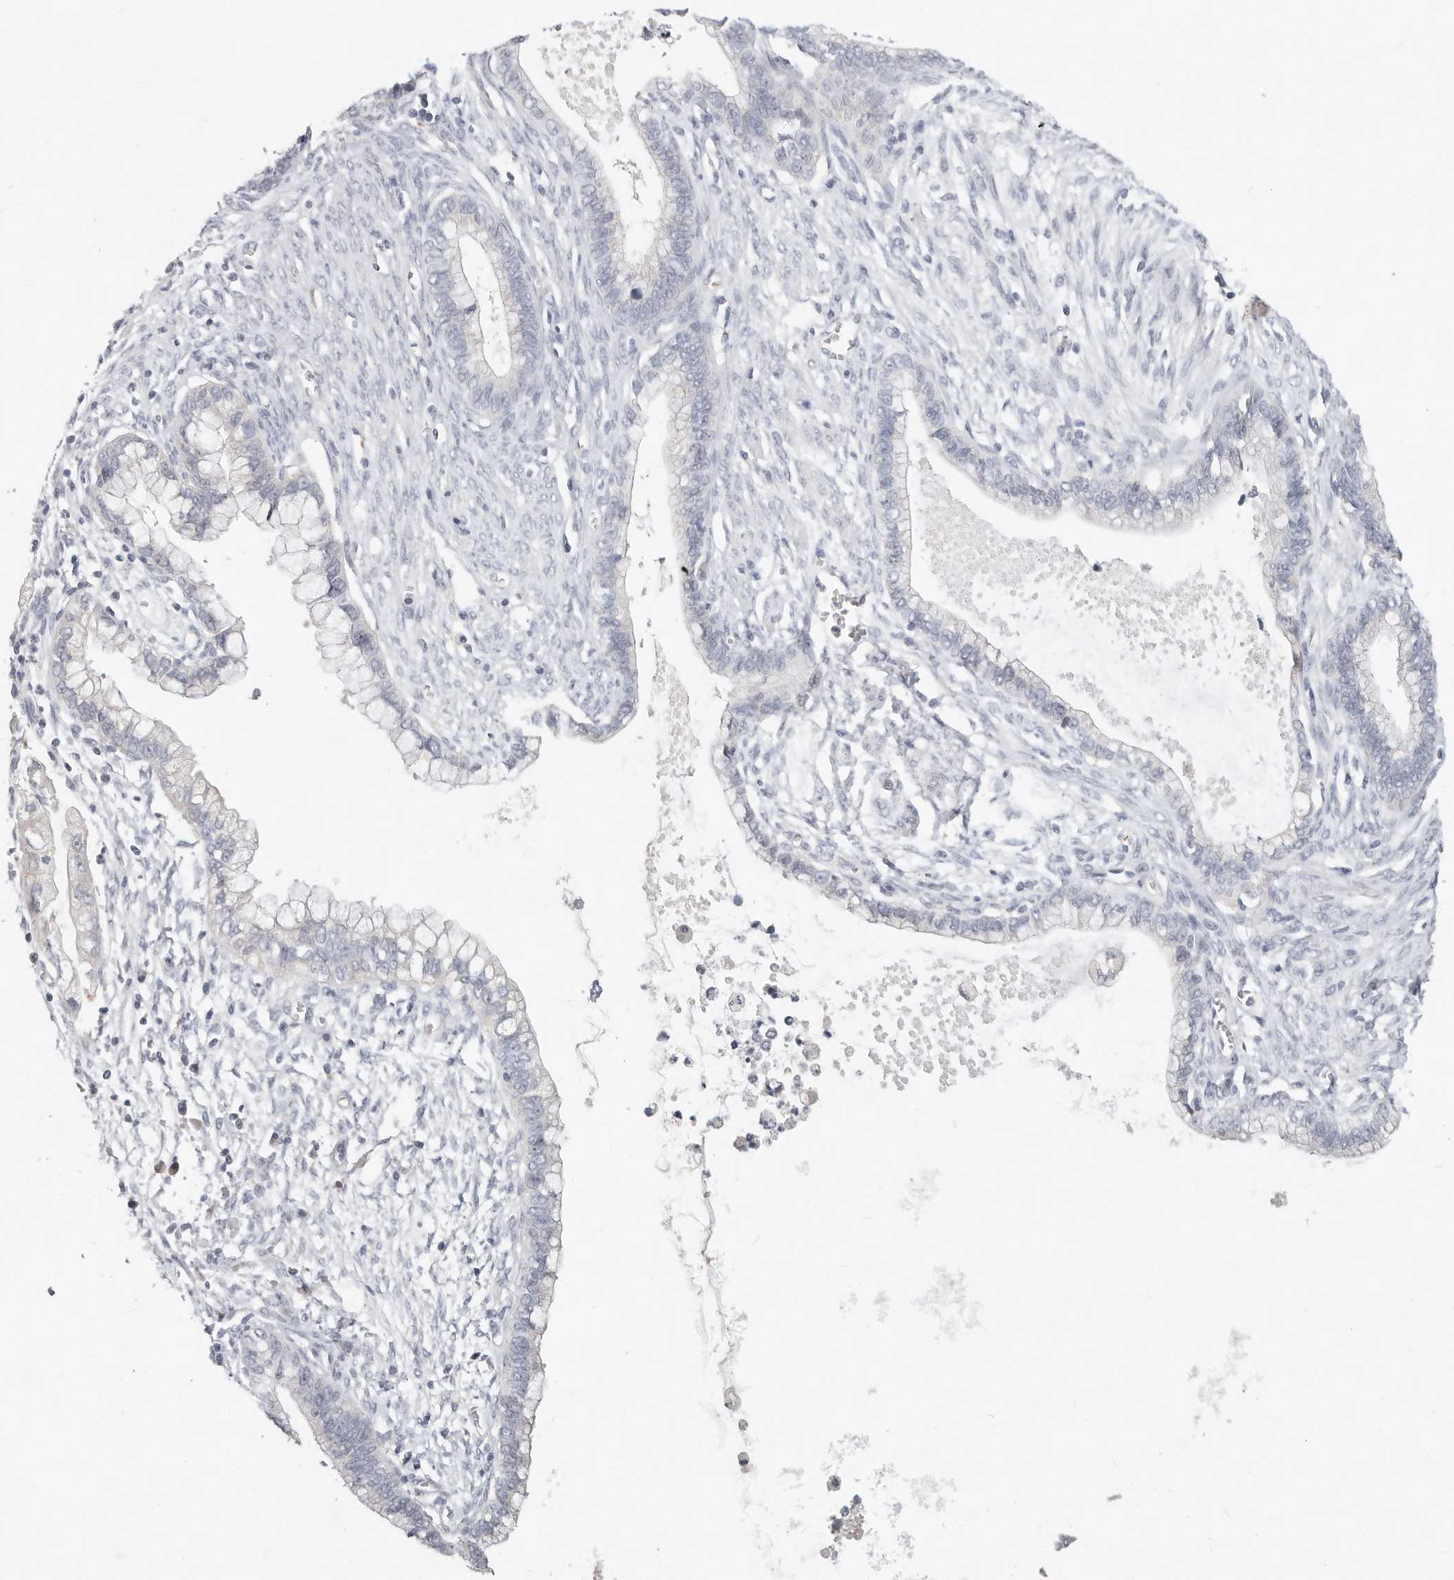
{"staining": {"intensity": "negative", "quantity": "none", "location": "none"}, "tissue": "cervical cancer", "cell_type": "Tumor cells", "image_type": "cancer", "snomed": [{"axis": "morphology", "description": "Adenocarcinoma, NOS"}, {"axis": "topography", "description": "Cervix"}], "caption": "An image of human cervical cancer is negative for staining in tumor cells.", "gene": "TMEM63B", "patient": {"sex": "female", "age": 44}}